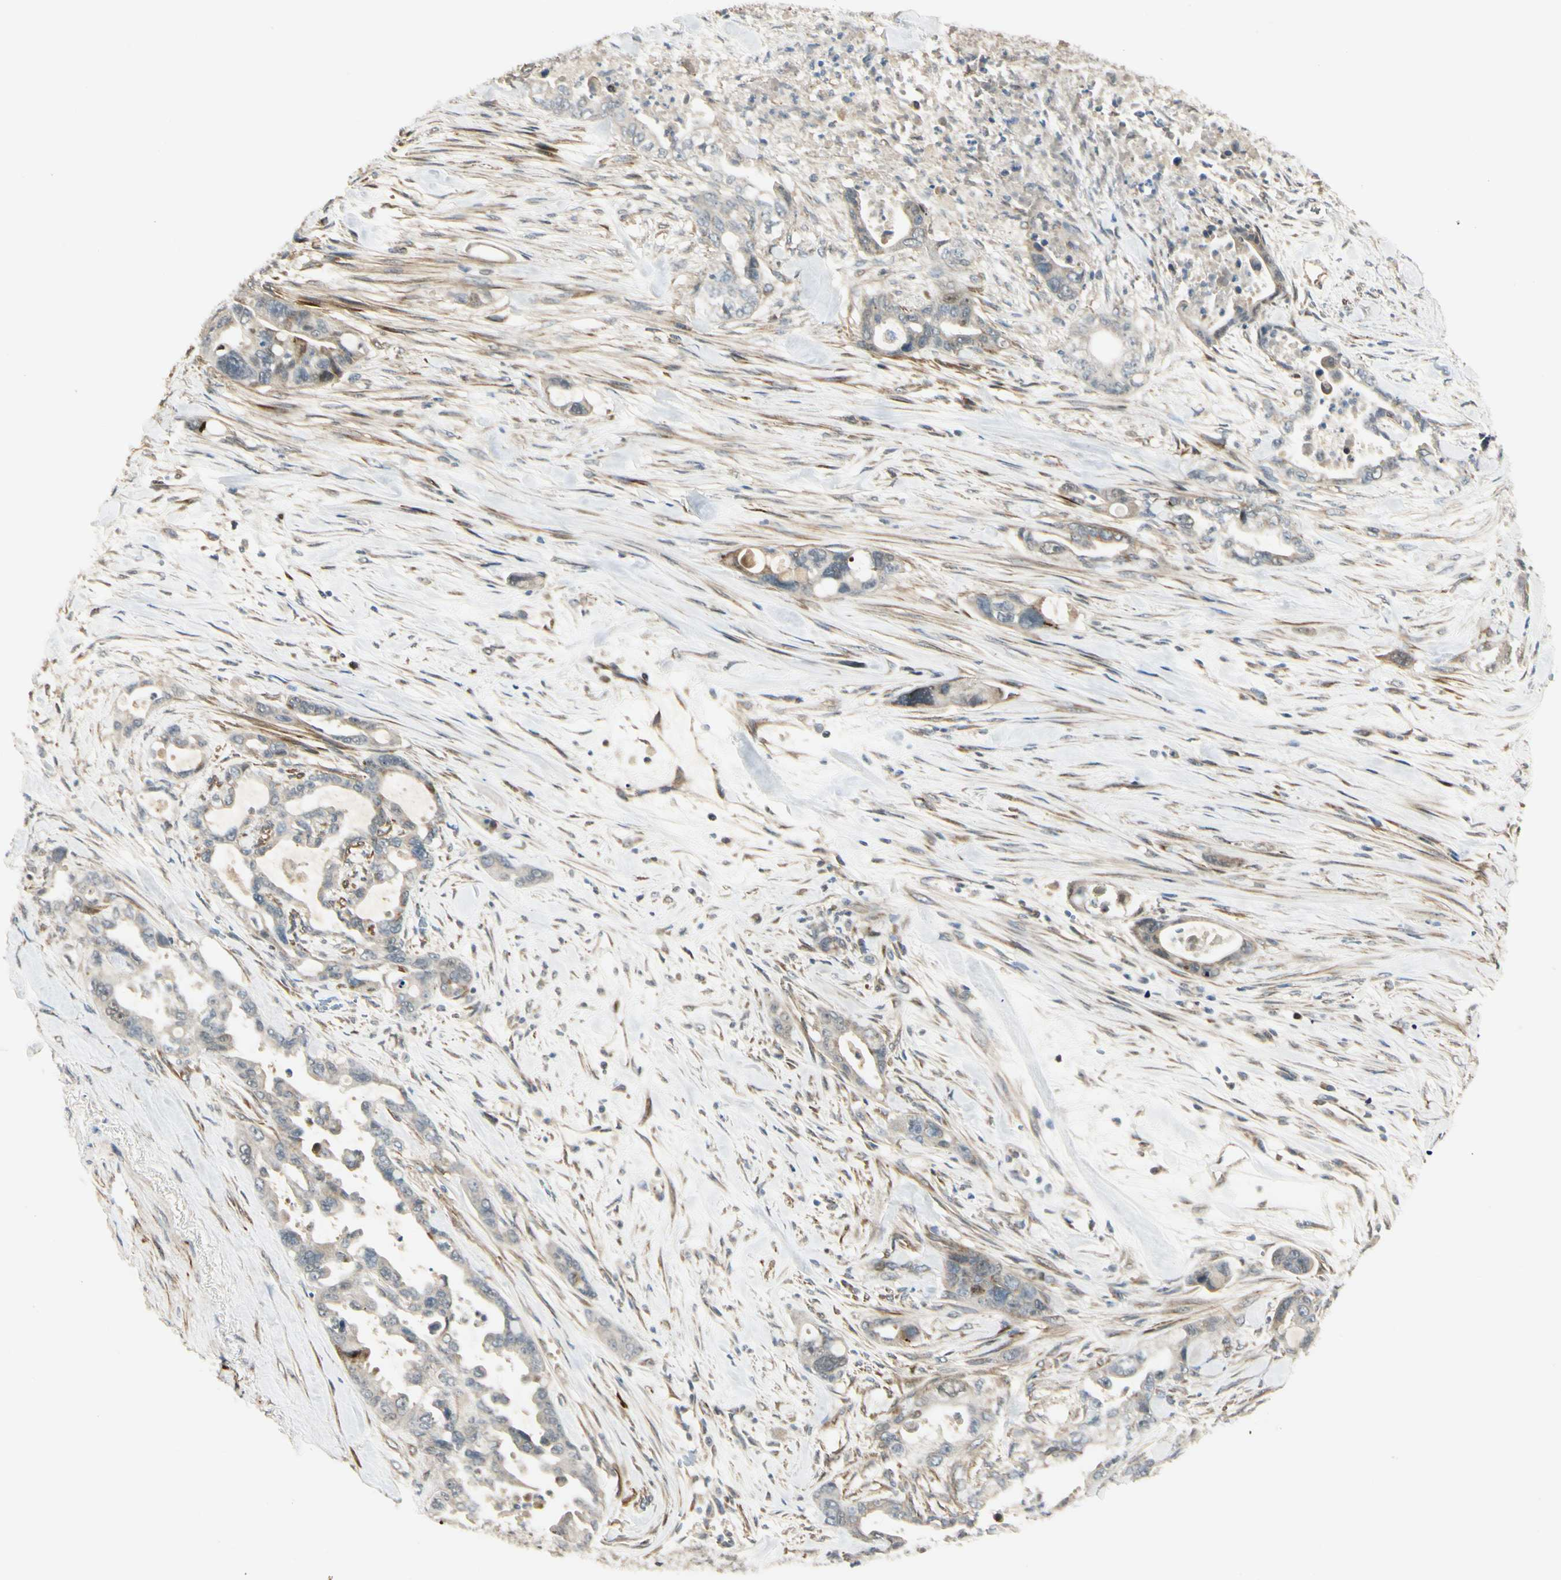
{"staining": {"intensity": "weak", "quantity": "25%-75%", "location": "cytoplasmic/membranous"}, "tissue": "pancreatic cancer", "cell_type": "Tumor cells", "image_type": "cancer", "snomed": [{"axis": "morphology", "description": "Adenocarcinoma, NOS"}, {"axis": "topography", "description": "Pancreas"}], "caption": "A brown stain highlights weak cytoplasmic/membranous staining of a protein in human adenocarcinoma (pancreatic) tumor cells. (Brightfield microscopy of DAB IHC at high magnification).", "gene": "P4HA3", "patient": {"sex": "male", "age": 70}}